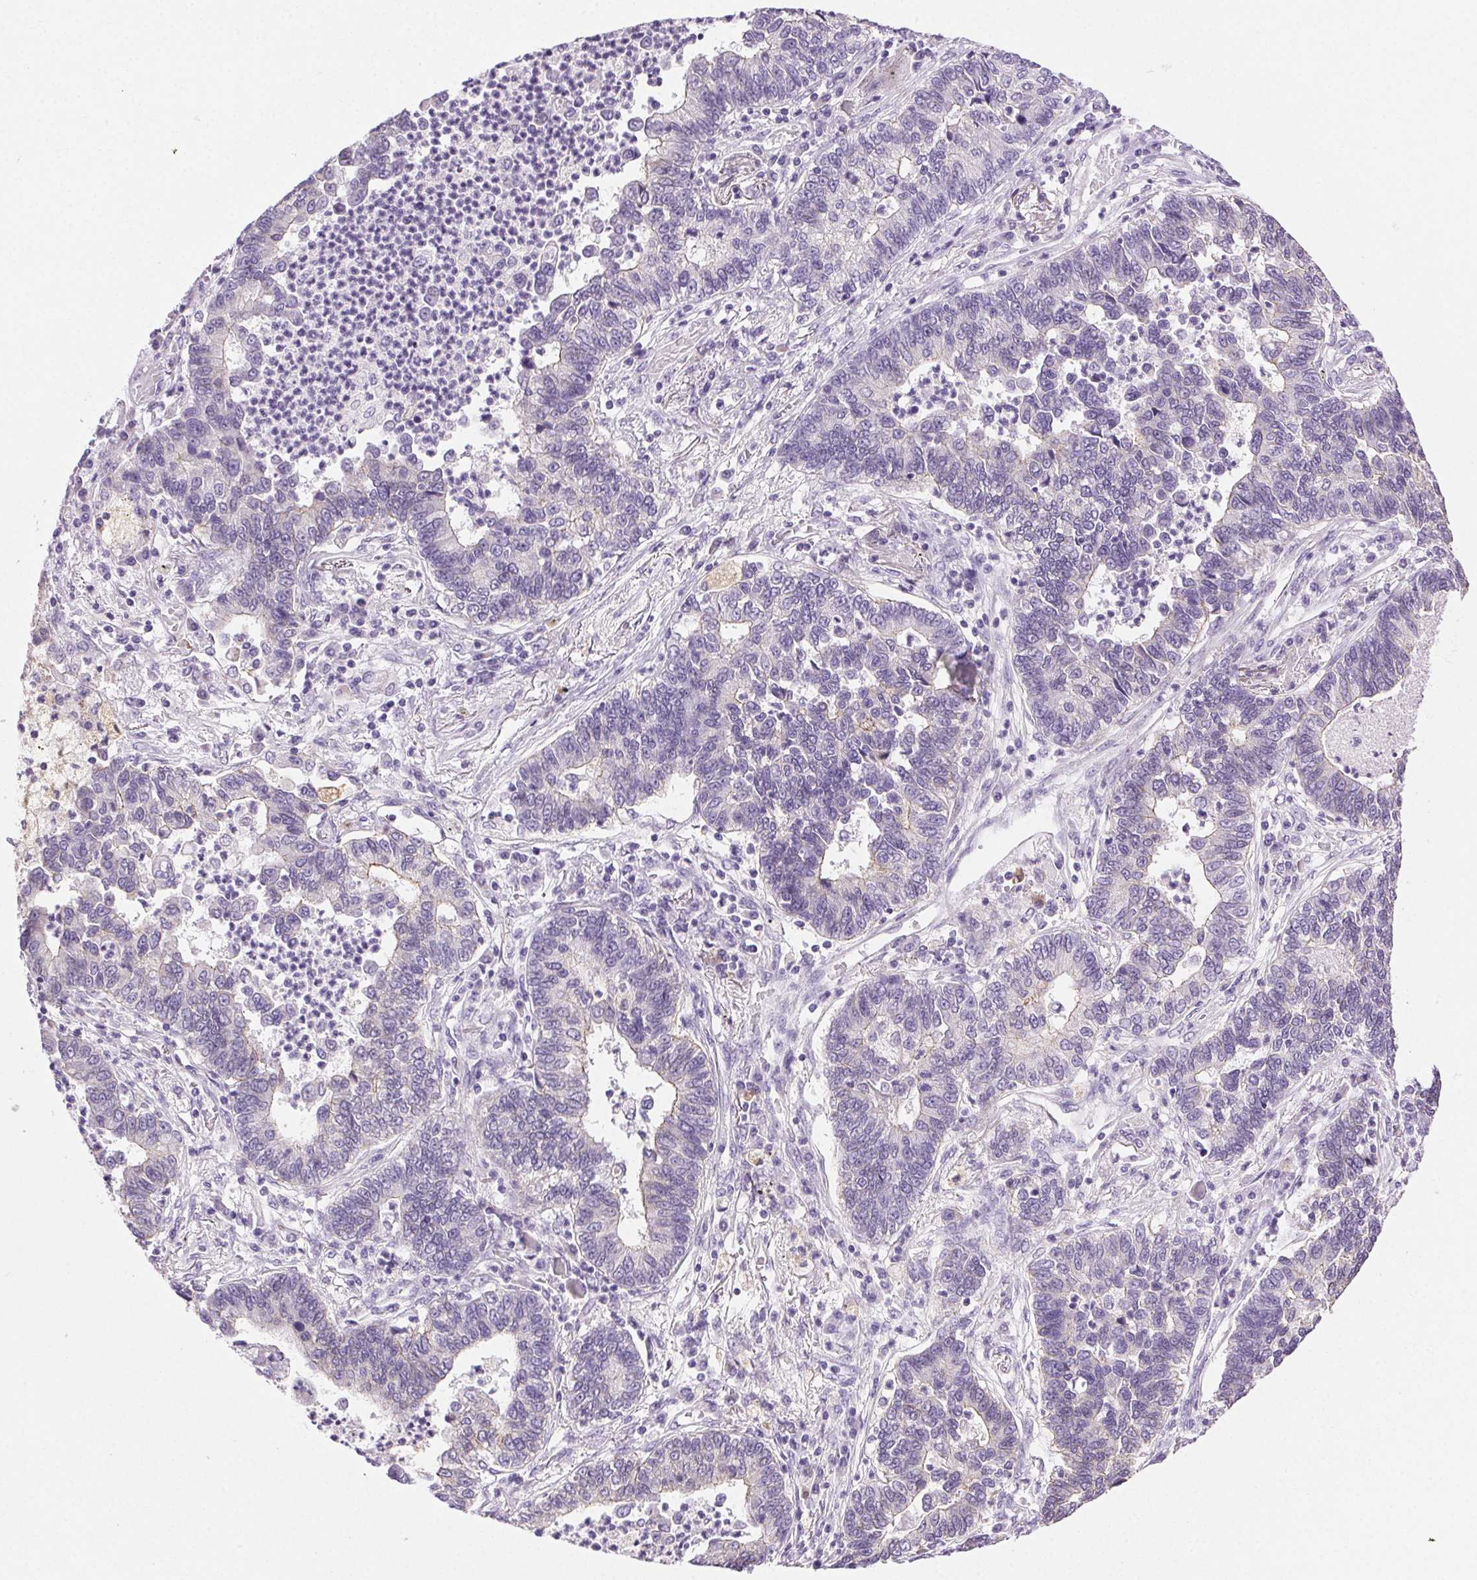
{"staining": {"intensity": "weak", "quantity": "<25%", "location": "cytoplasmic/membranous"}, "tissue": "lung cancer", "cell_type": "Tumor cells", "image_type": "cancer", "snomed": [{"axis": "morphology", "description": "Adenocarcinoma, NOS"}, {"axis": "topography", "description": "Lung"}], "caption": "DAB (3,3'-diaminobenzidine) immunohistochemical staining of human lung adenocarcinoma demonstrates no significant expression in tumor cells.", "gene": "CLDN10", "patient": {"sex": "female", "age": 57}}